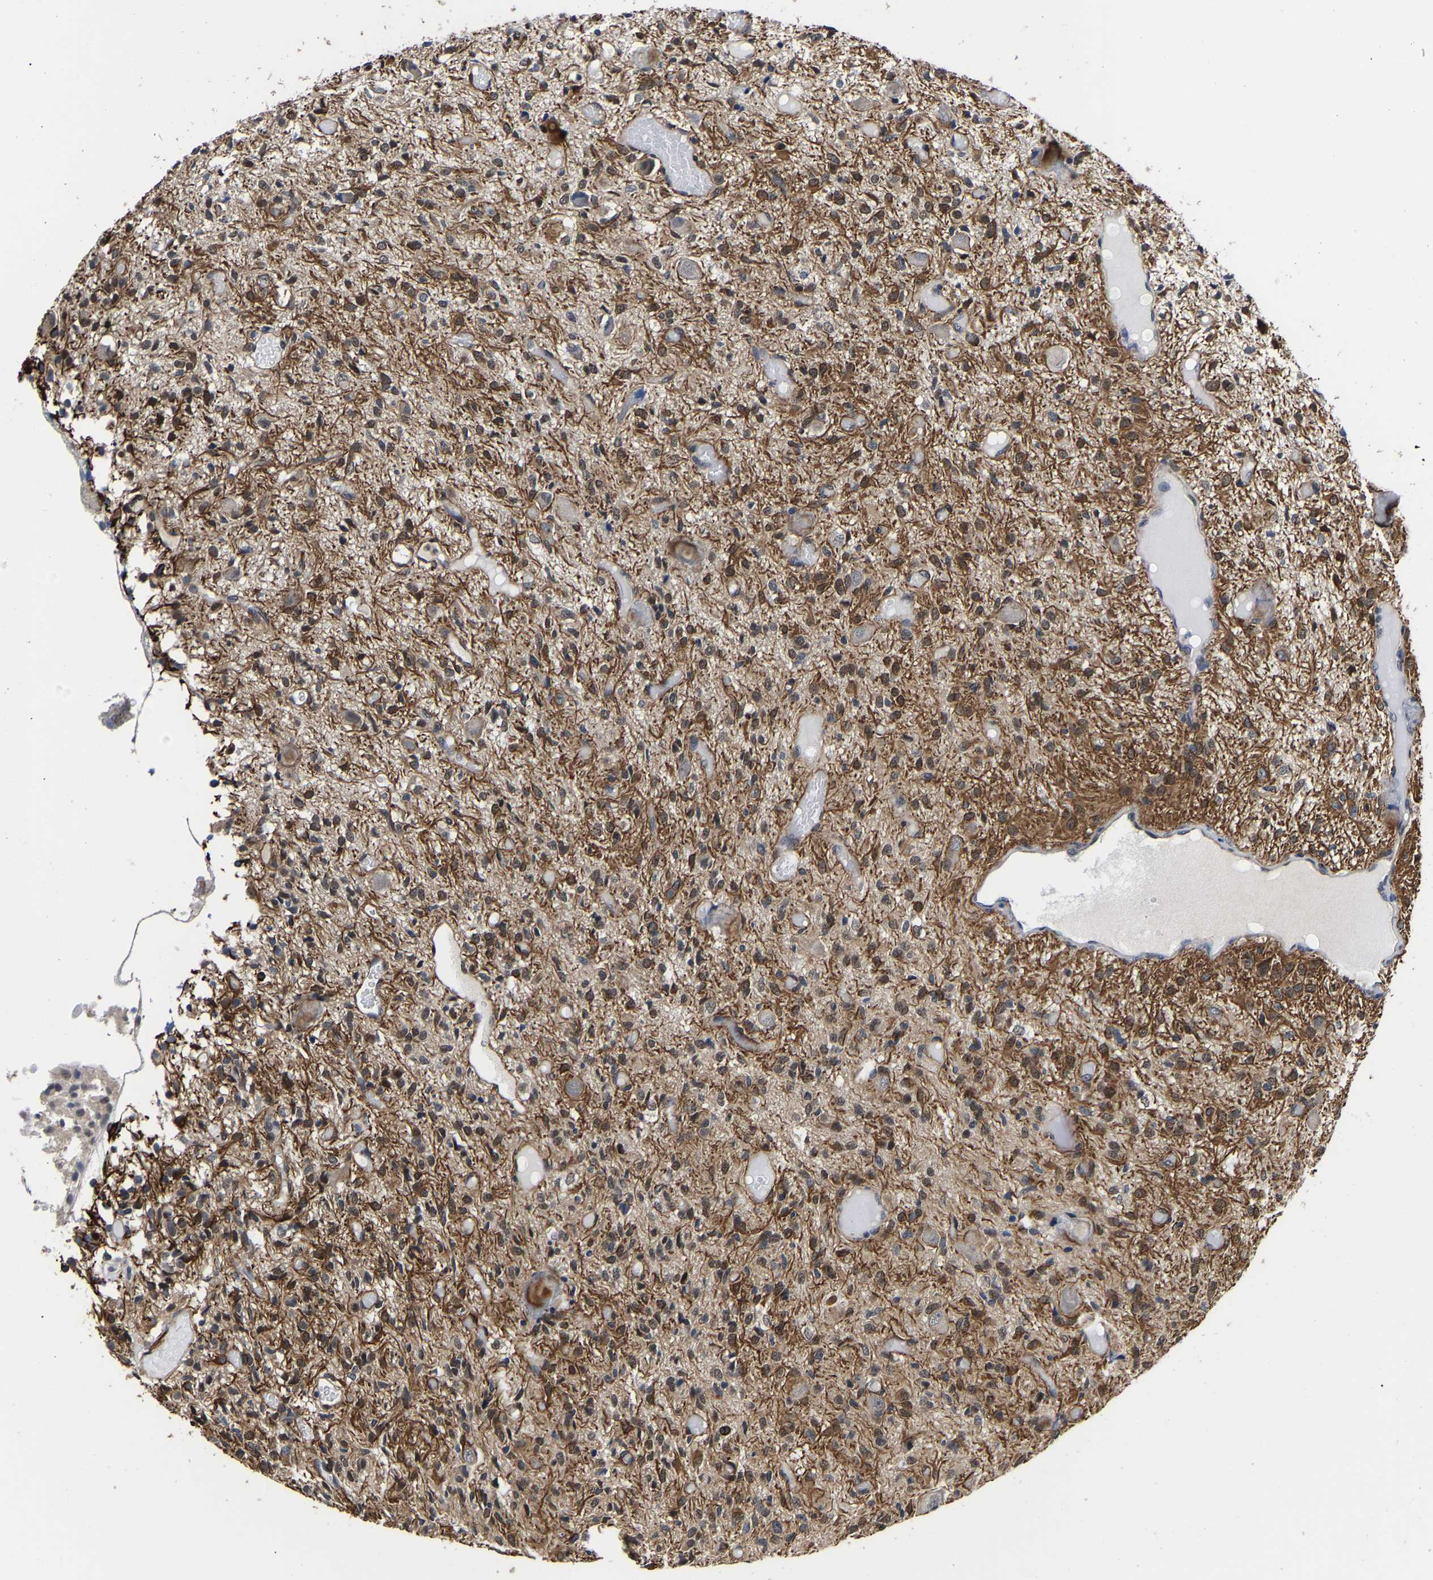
{"staining": {"intensity": "moderate", "quantity": ">75%", "location": "cytoplasmic/membranous"}, "tissue": "glioma", "cell_type": "Tumor cells", "image_type": "cancer", "snomed": [{"axis": "morphology", "description": "Glioma, malignant, High grade"}, {"axis": "topography", "description": "Brain"}], "caption": "Tumor cells show medium levels of moderate cytoplasmic/membranous staining in approximately >75% of cells in glioma.", "gene": "METTL16", "patient": {"sex": "female", "age": 59}}